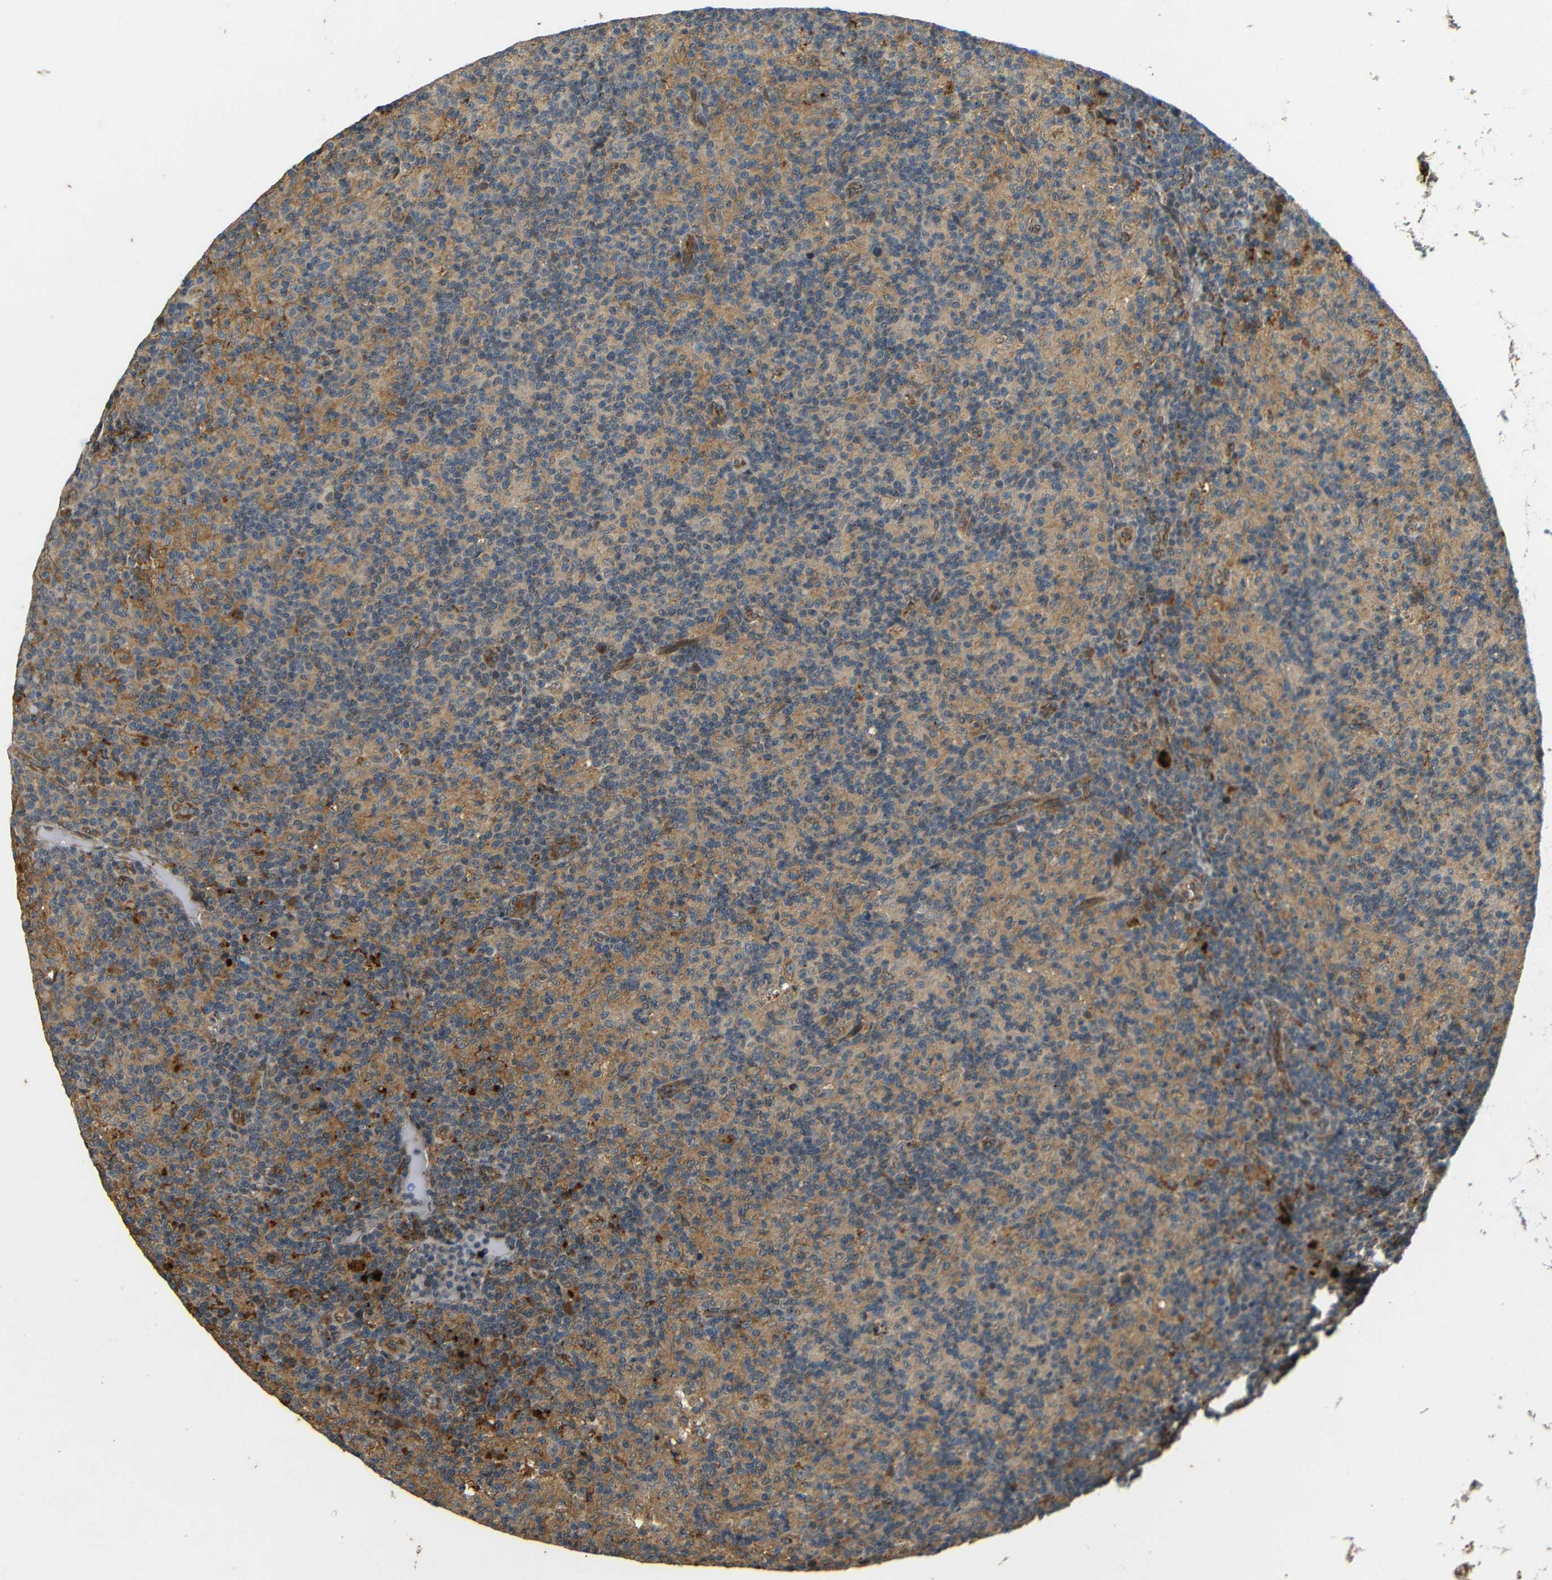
{"staining": {"intensity": "weak", "quantity": ">75%", "location": "cytoplasmic/membranous"}, "tissue": "lymph node", "cell_type": "Germinal center cells", "image_type": "normal", "snomed": [{"axis": "morphology", "description": "Normal tissue, NOS"}, {"axis": "morphology", "description": "Inflammation, NOS"}, {"axis": "topography", "description": "Lymph node"}], "caption": "An immunohistochemistry micrograph of benign tissue is shown. Protein staining in brown labels weak cytoplasmic/membranous positivity in lymph node within germinal center cells.", "gene": "ATP7A", "patient": {"sex": "male", "age": 55}}